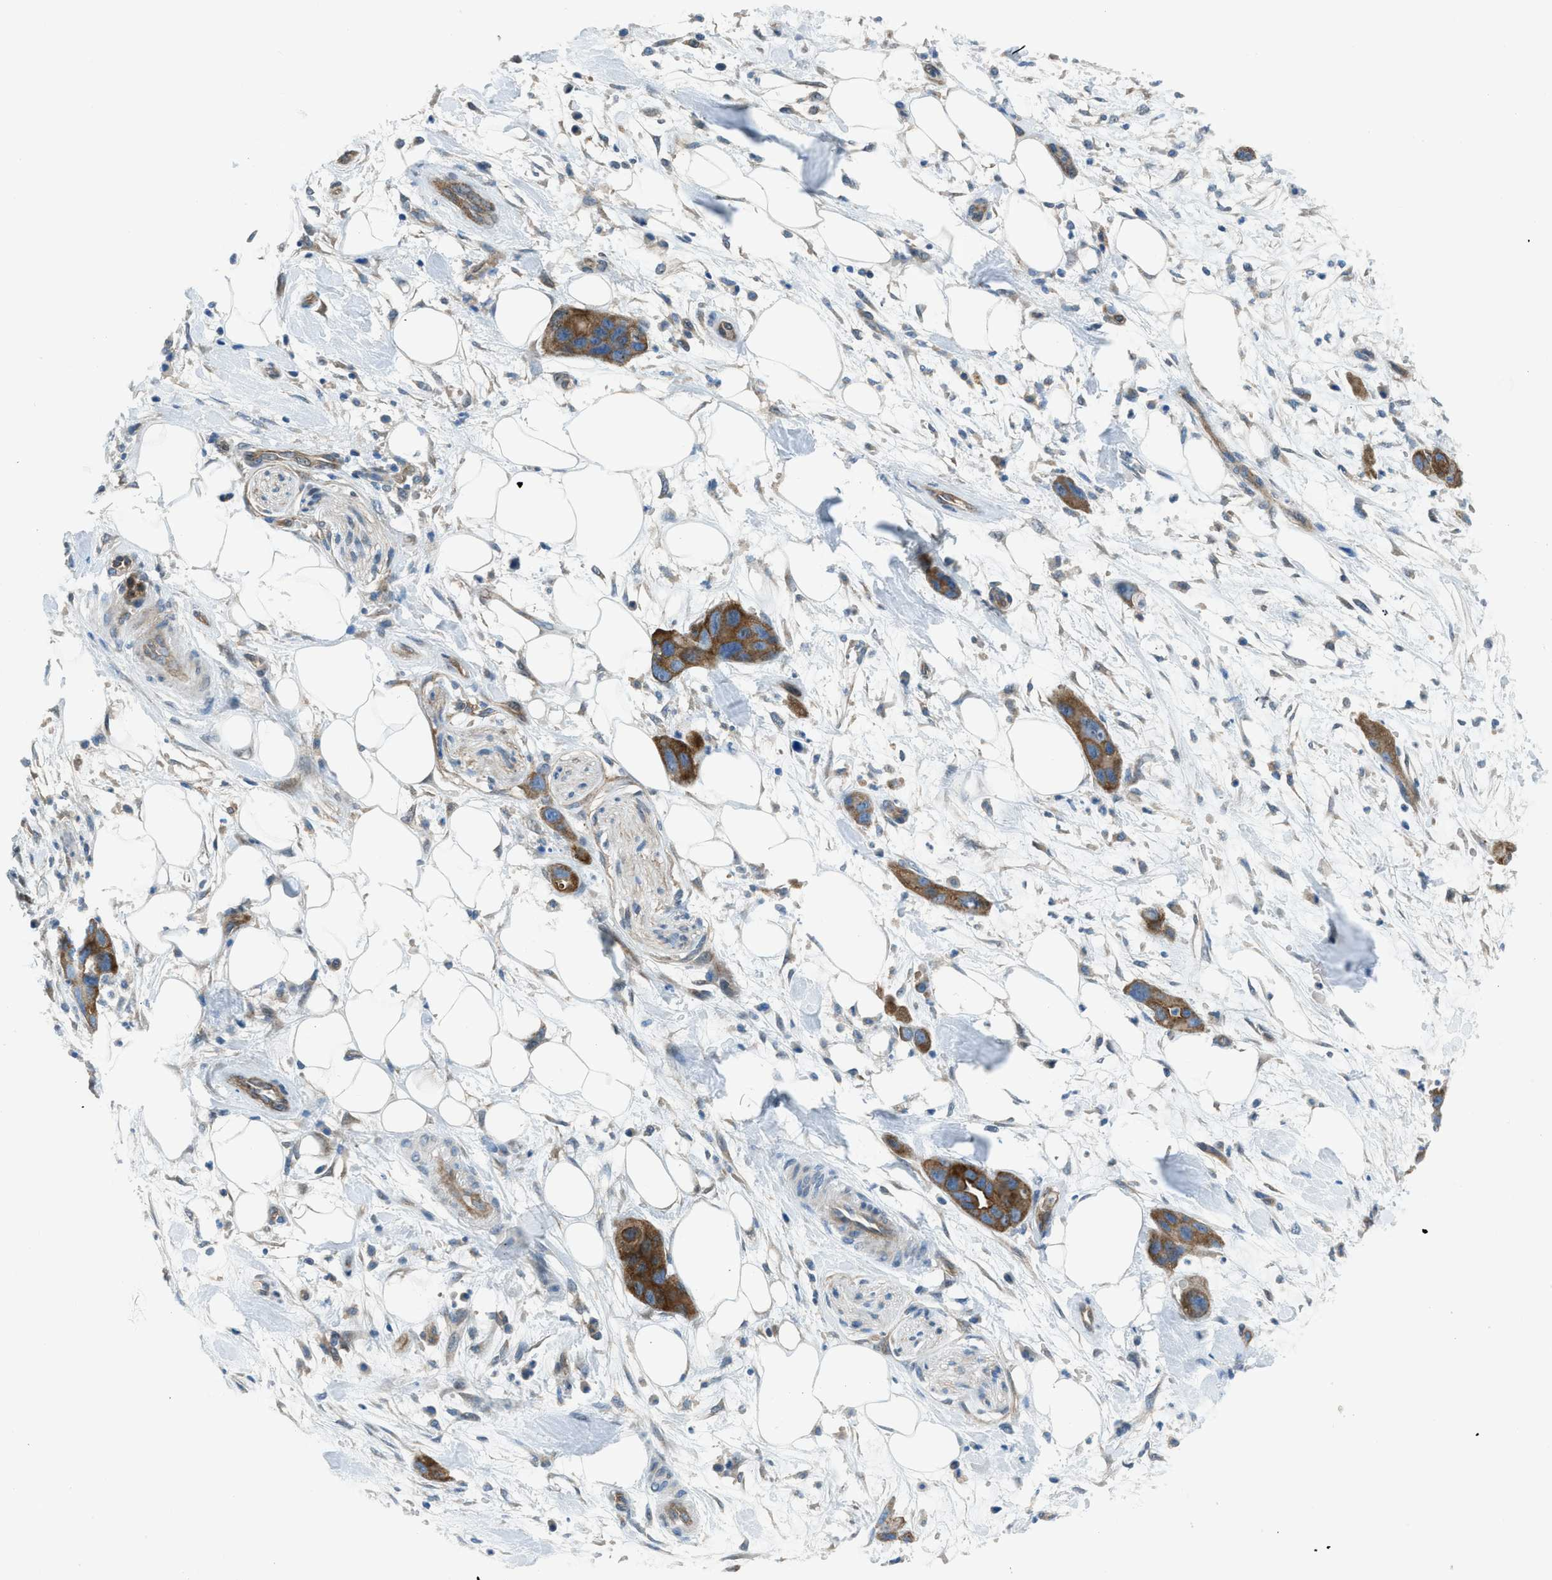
{"staining": {"intensity": "strong", "quantity": ">75%", "location": "cytoplasmic/membranous"}, "tissue": "pancreatic cancer", "cell_type": "Tumor cells", "image_type": "cancer", "snomed": [{"axis": "morphology", "description": "Adenocarcinoma, NOS"}, {"axis": "topography", "description": "Pancreas"}], "caption": "A histopathology image of human adenocarcinoma (pancreatic) stained for a protein demonstrates strong cytoplasmic/membranous brown staining in tumor cells.", "gene": "PRKN", "patient": {"sex": "female", "age": 71}}